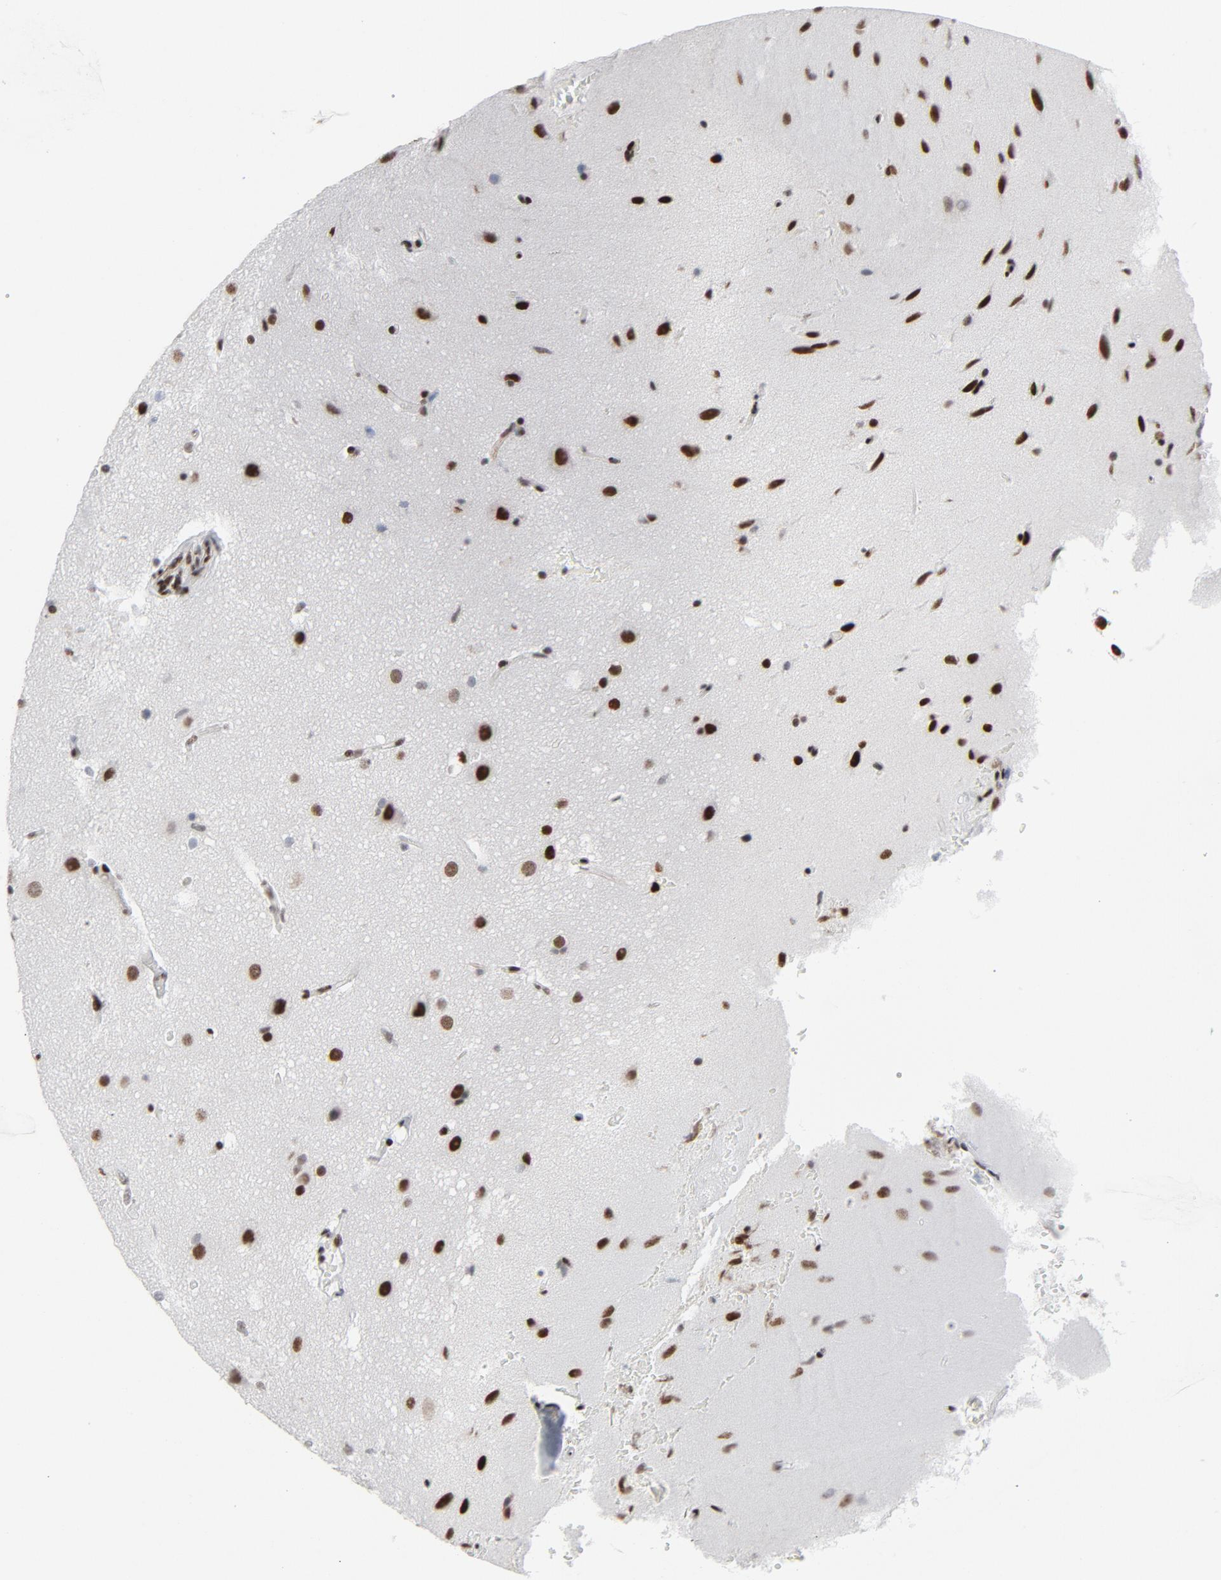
{"staining": {"intensity": "strong", "quantity": ">75%", "location": "nuclear"}, "tissue": "glioma", "cell_type": "Tumor cells", "image_type": "cancer", "snomed": [{"axis": "morphology", "description": "Glioma, malignant, Low grade"}, {"axis": "topography", "description": "Cerebral cortex"}], "caption": "Immunohistochemical staining of human glioma exhibits high levels of strong nuclear staining in approximately >75% of tumor cells. (DAB (3,3'-diaminobenzidine) IHC with brightfield microscopy, high magnification).", "gene": "HSF1", "patient": {"sex": "female", "age": 47}}